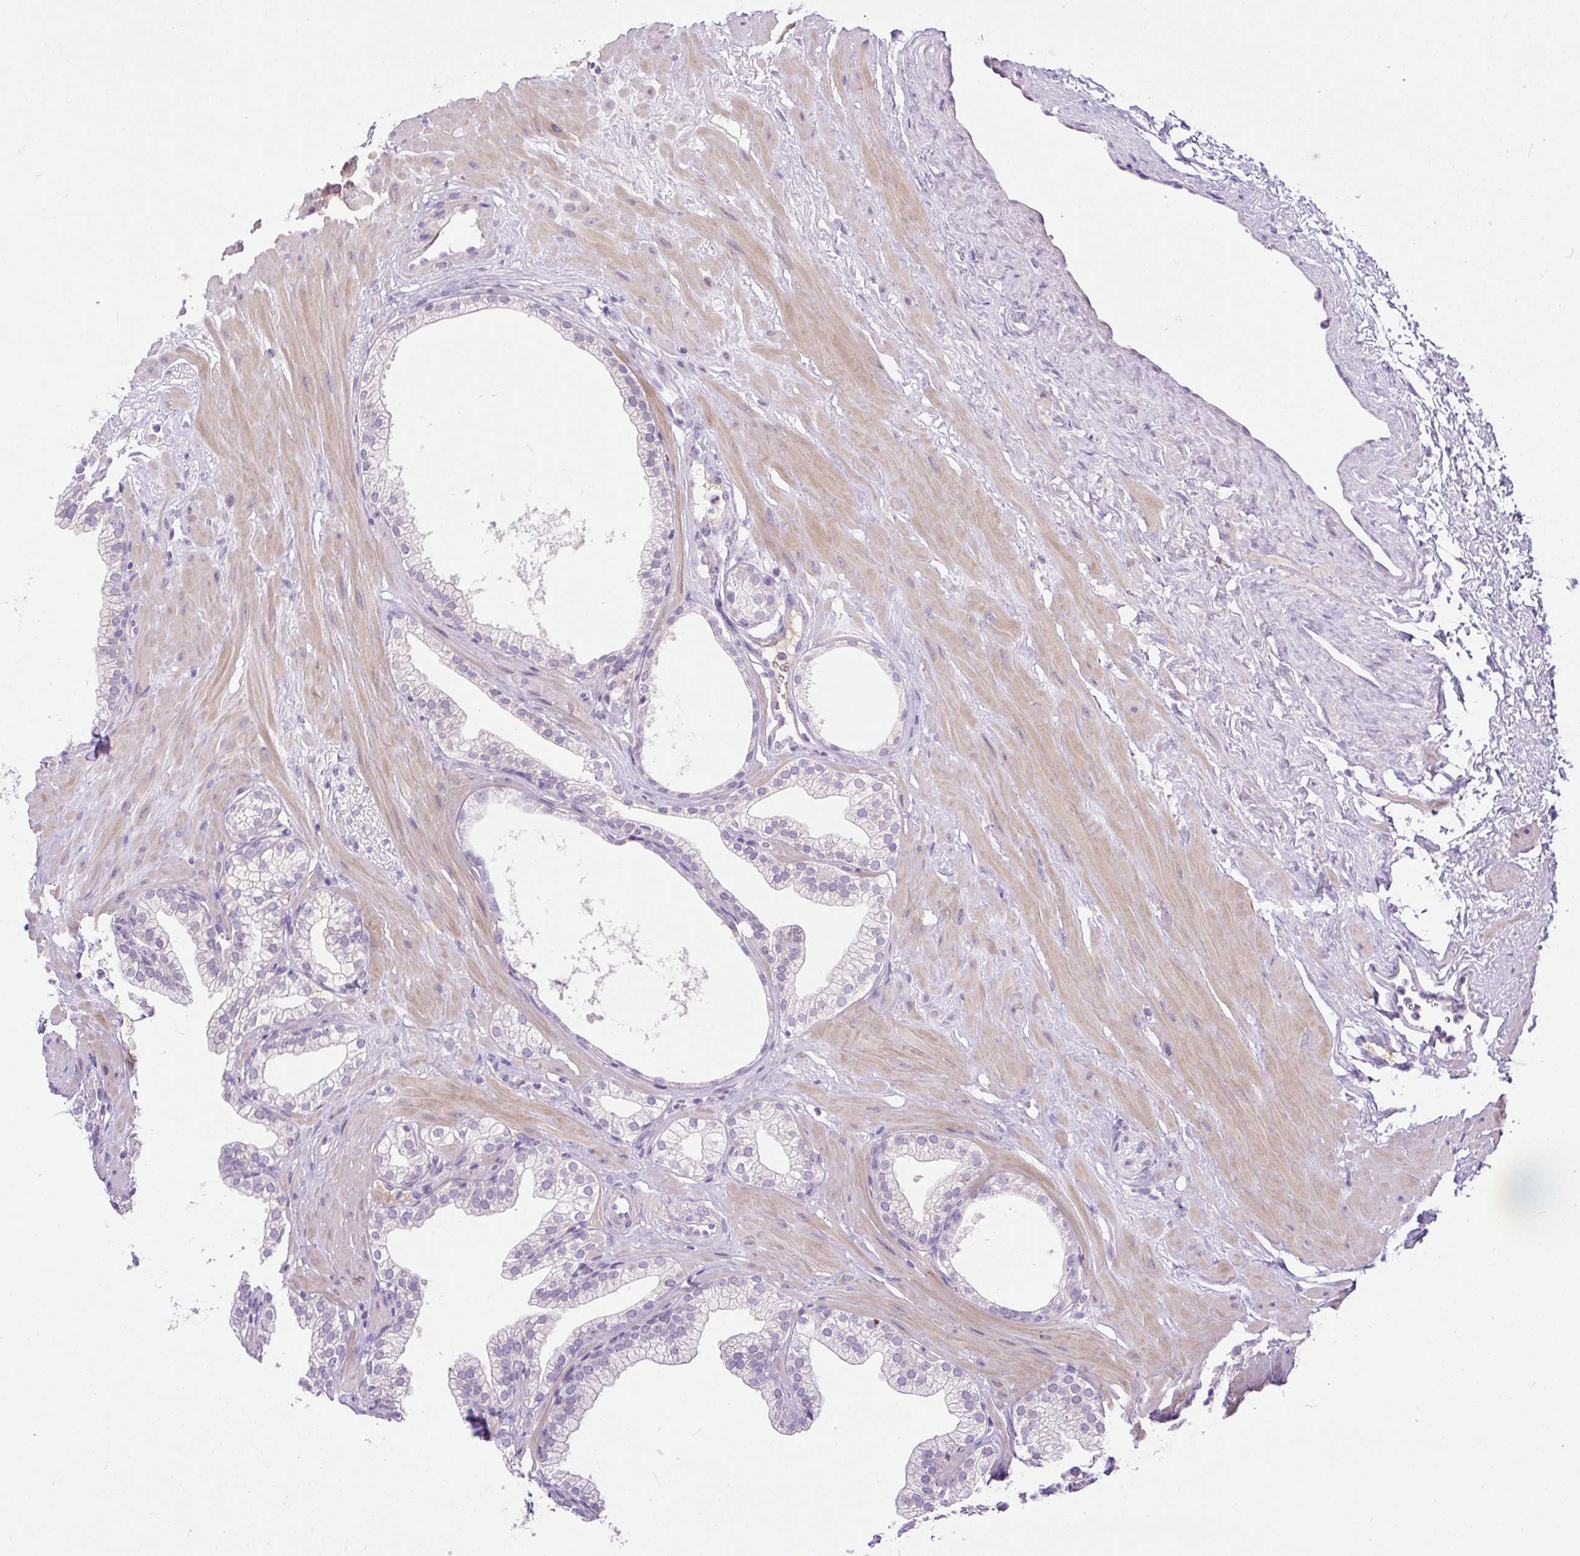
{"staining": {"intensity": "negative", "quantity": "none", "location": "none"}, "tissue": "prostate", "cell_type": "Glandular cells", "image_type": "normal", "snomed": [{"axis": "morphology", "description": "Normal tissue, NOS"}, {"axis": "morphology", "description": "Urothelial carcinoma, Low grade"}, {"axis": "topography", "description": "Urinary bladder"}, {"axis": "topography", "description": "Prostate"}], "caption": "An IHC photomicrograph of unremarkable prostate is shown. There is no staining in glandular cells of prostate. The staining was performed using DAB to visualize the protein expression in brown, while the nuclei were stained in blue with hematoxylin (Magnification: 20x).", "gene": "KRTAP20", "patient": {"sex": "male", "age": 60}}